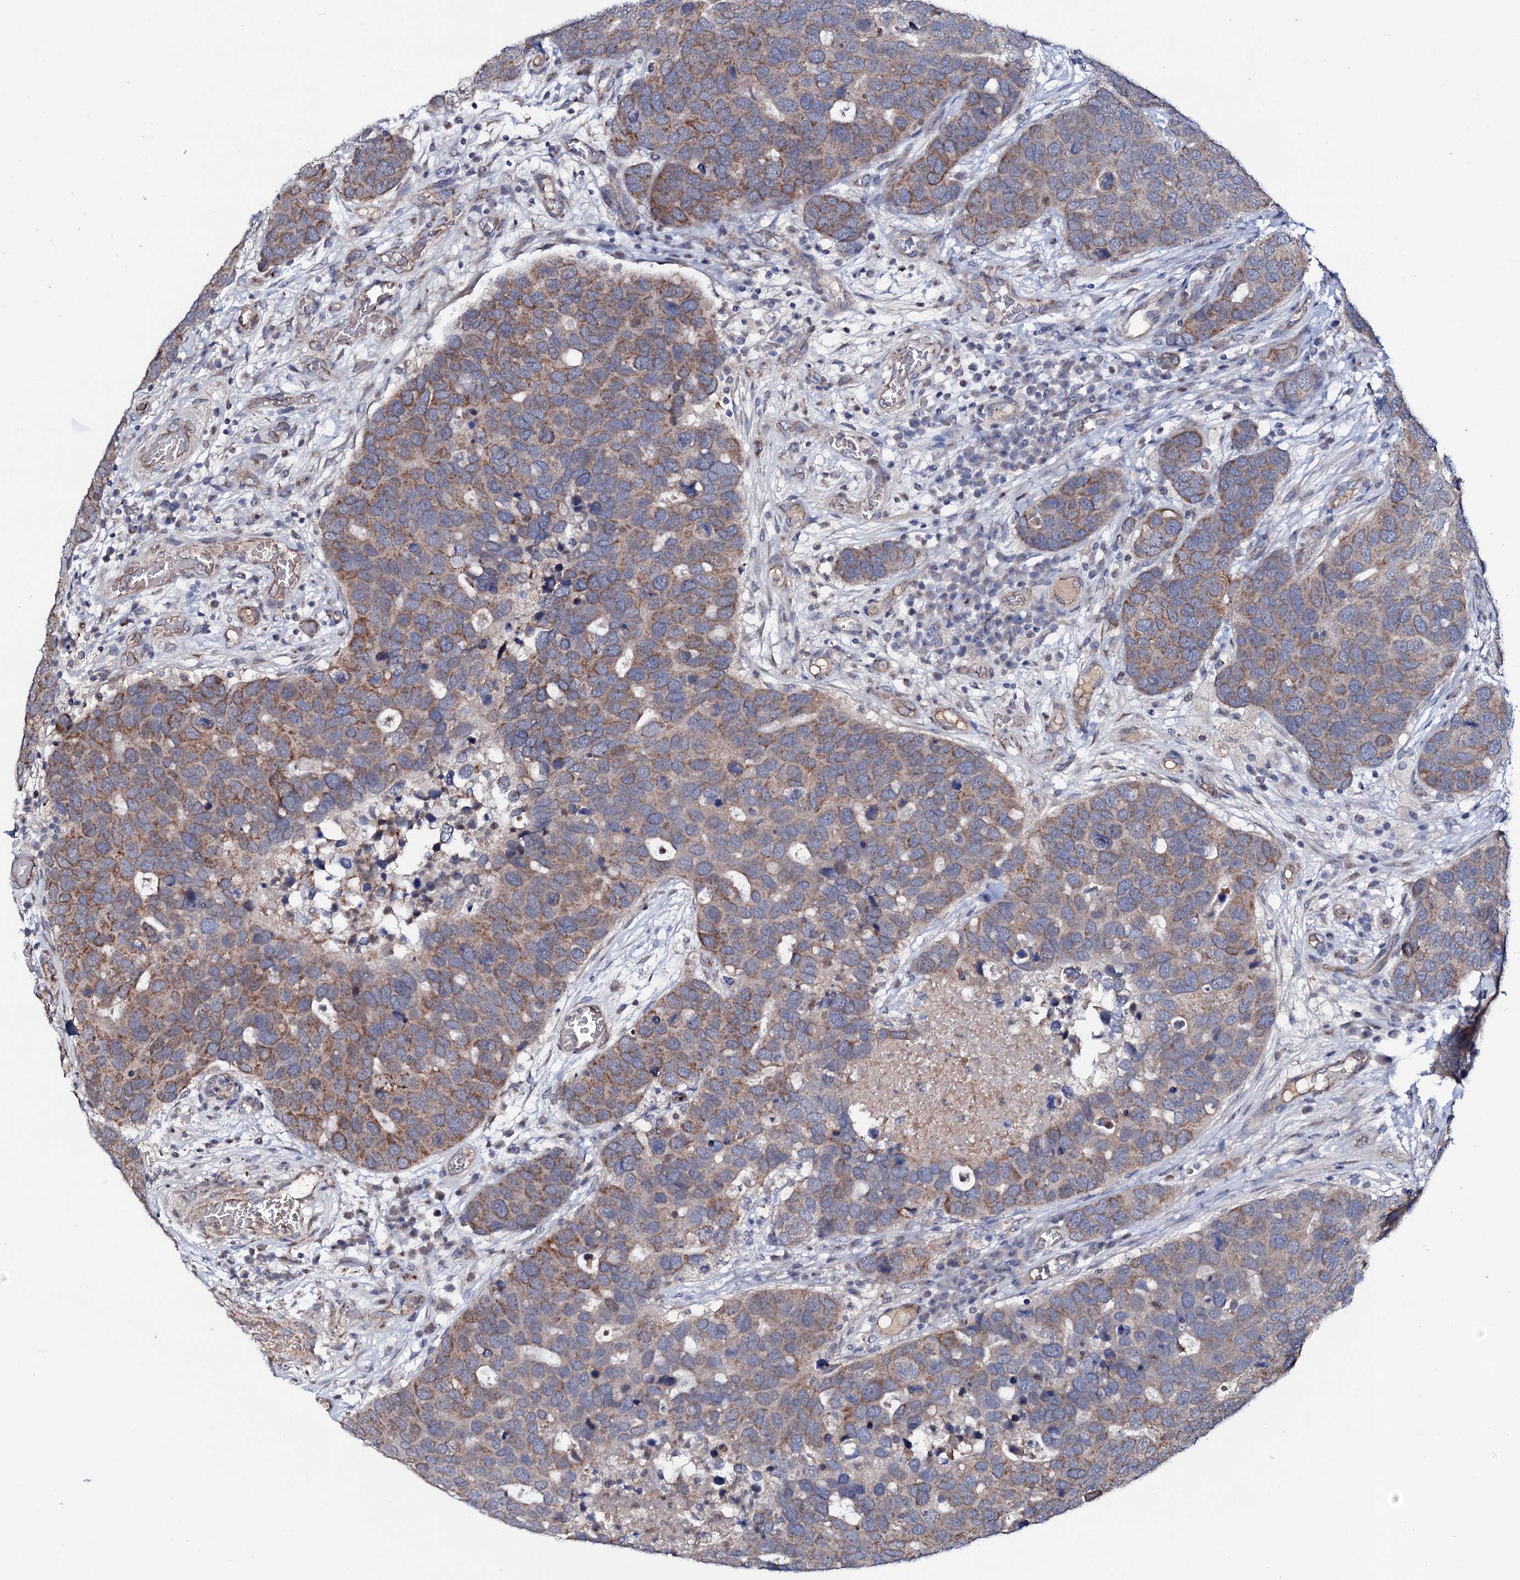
{"staining": {"intensity": "moderate", "quantity": "25%-75%", "location": "cytoplasmic/membranous"}, "tissue": "breast cancer", "cell_type": "Tumor cells", "image_type": "cancer", "snomed": [{"axis": "morphology", "description": "Duct carcinoma"}, {"axis": "topography", "description": "Breast"}], "caption": "Moderate cytoplasmic/membranous positivity for a protein is identified in approximately 25%-75% of tumor cells of infiltrating ductal carcinoma (breast) using immunohistochemistry.", "gene": "PPP1R3D", "patient": {"sex": "female", "age": 83}}